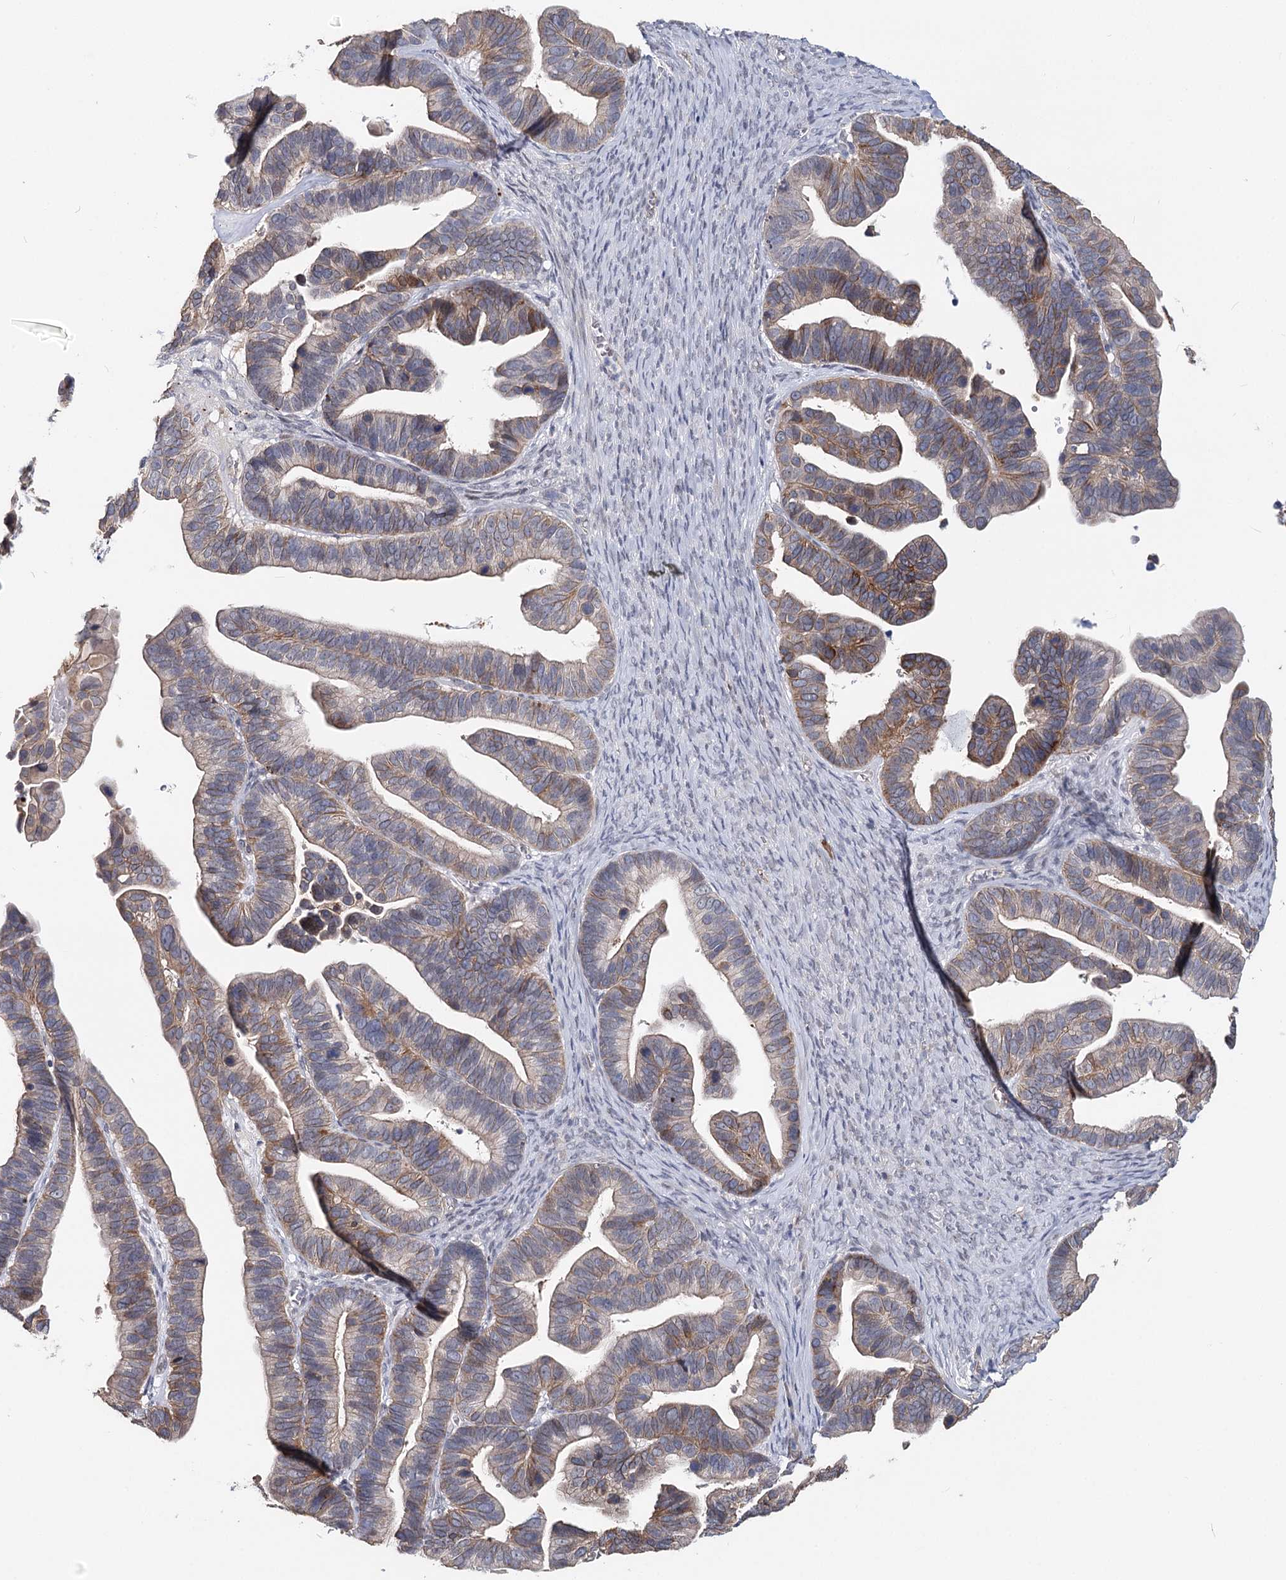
{"staining": {"intensity": "weak", "quantity": ">75%", "location": "cytoplasmic/membranous"}, "tissue": "ovarian cancer", "cell_type": "Tumor cells", "image_type": "cancer", "snomed": [{"axis": "morphology", "description": "Cystadenocarcinoma, serous, NOS"}, {"axis": "topography", "description": "Ovary"}], "caption": "About >75% of tumor cells in ovarian cancer exhibit weak cytoplasmic/membranous protein expression as visualized by brown immunohistochemical staining.", "gene": "TMEM218", "patient": {"sex": "female", "age": 56}}